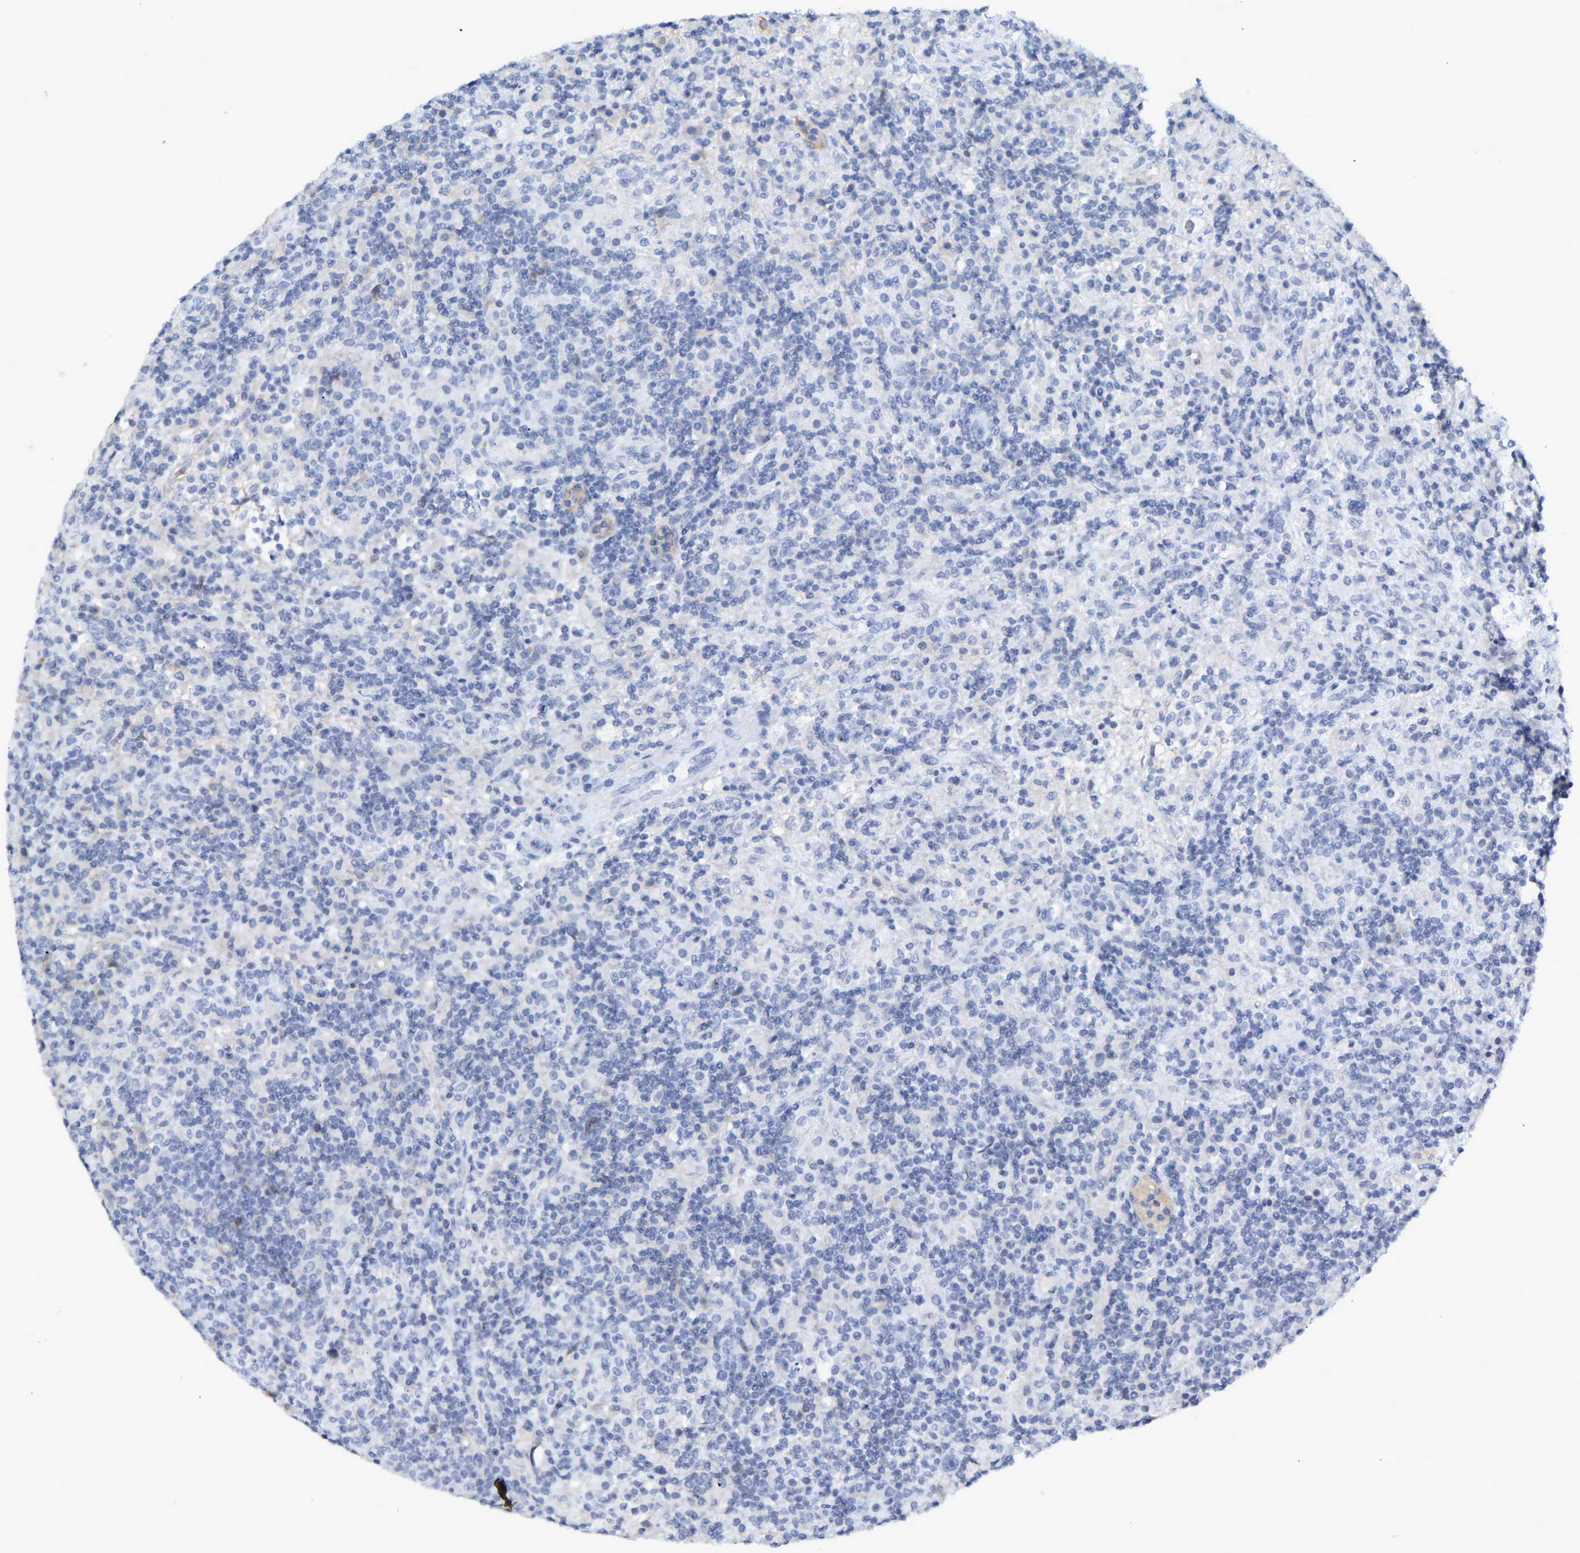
{"staining": {"intensity": "negative", "quantity": "none", "location": "none"}, "tissue": "lymphoma", "cell_type": "Tumor cells", "image_type": "cancer", "snomed": [{"axis": "morphology", "description": "Hodgkin's disease, NOS"}, {"axis": "topography", "description": "Lymph node"}], "caption": "IHC micrograph of human Hodgkin's disease stained for a protein (brown), which reveals no staining in tumor cells.", "gene": "GNAS", "patient": {"sex": "male", "age": 70}}